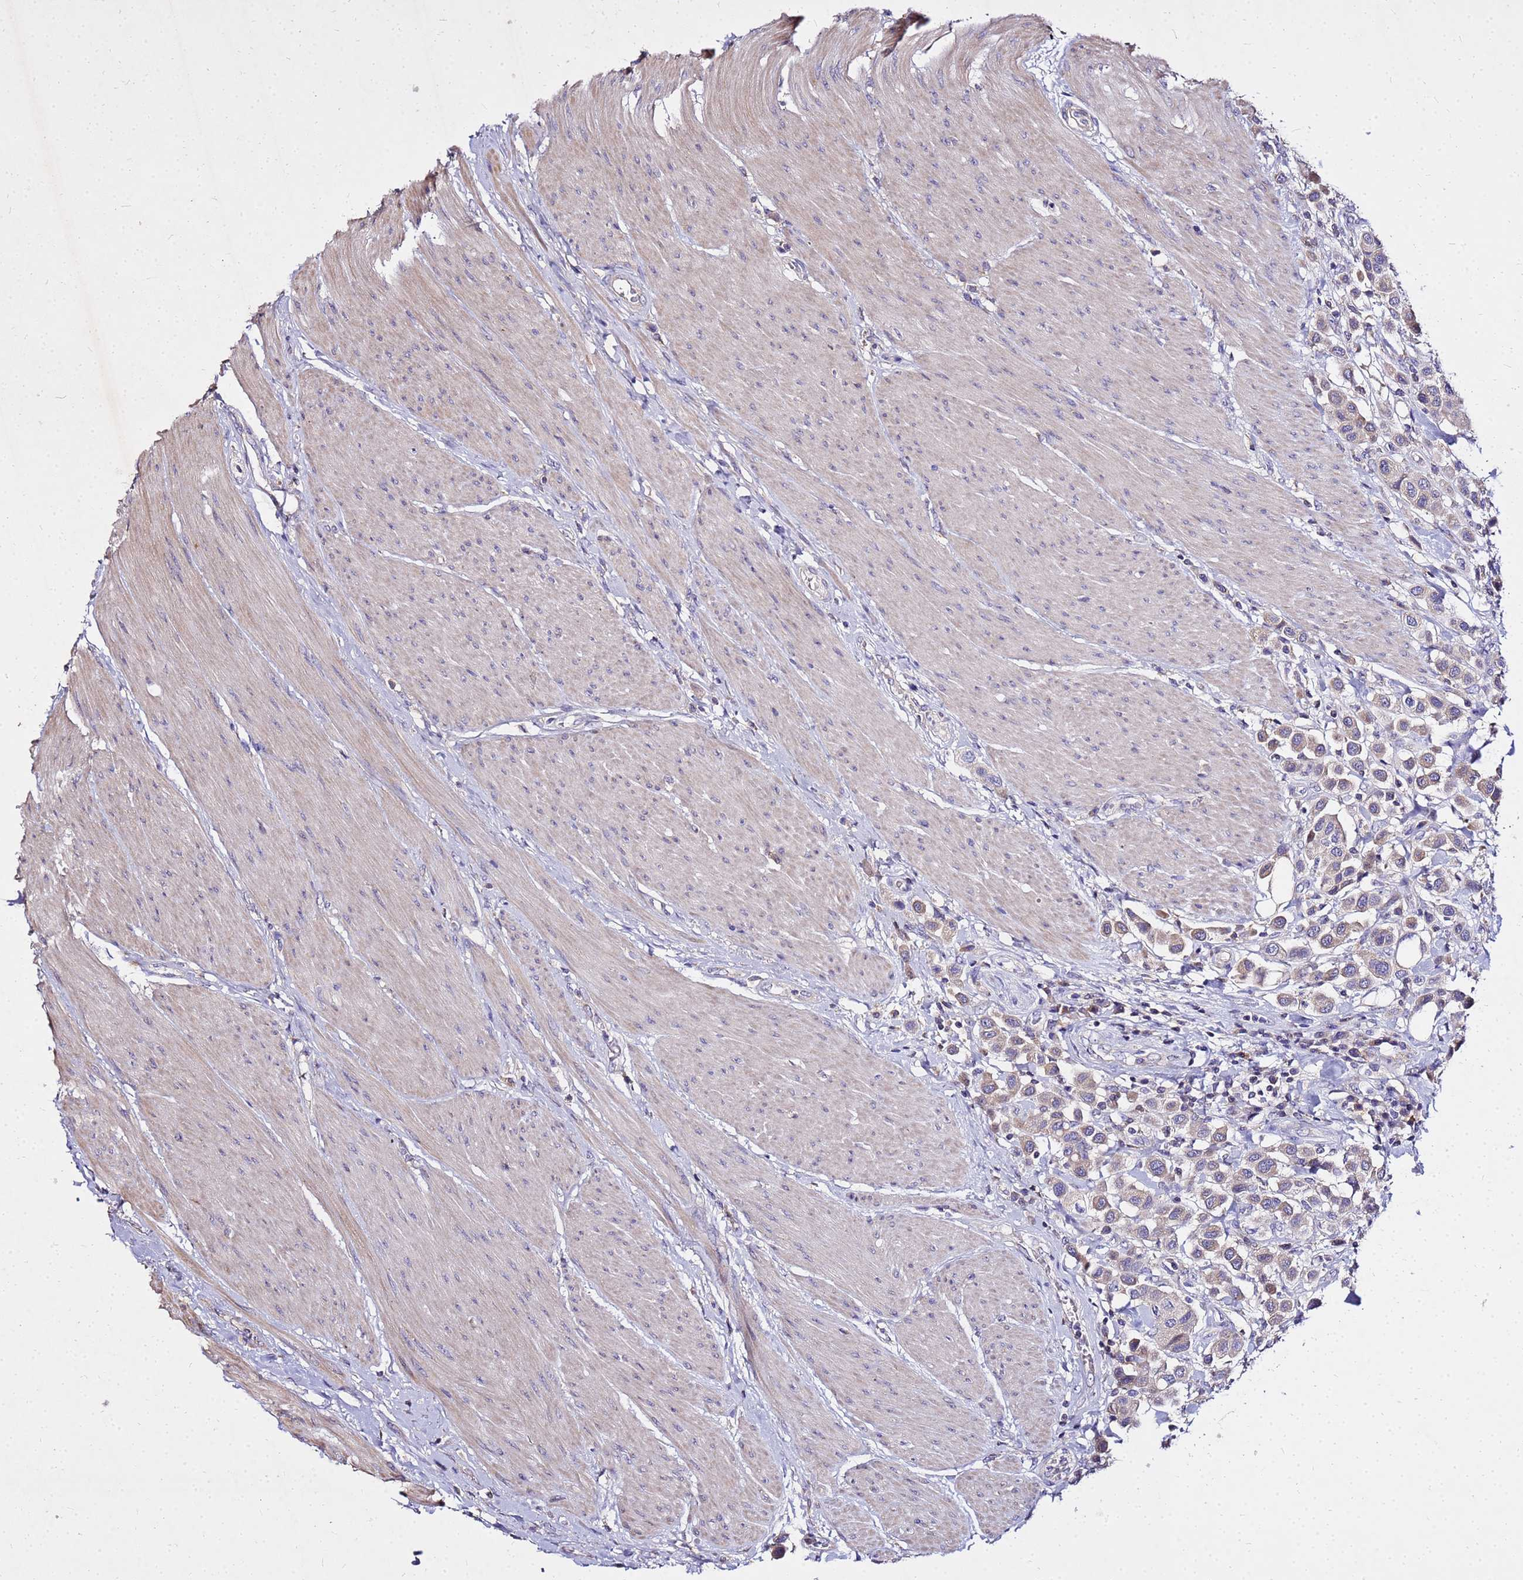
{"staining": {"intensity": "weak", "quantity": "25%-75%", "location": "cytoplasmic/membranous"}, "tissue": "urothelial cancer", "cell_type": "Tumor cells", "image_type": "cancer", "snomed": [{"axis": "morphology", "description": "Urothelial carcinoma, High grade"}, {"axis": "topography", "description": "Urinary bladder"}], "caption": "Weak cytoplasmic/membranous protein expression is seen in about 25%-75% of tumor cells in urothelial carcinoma (high-grade). (Stains: DAB (3,3'-diaminobenzidine) in brown, nuclei in blue, Microscopy: brightfield microscopy at high magnification).", "gene": "COX14", "patient": {"sex": "male", "age": 50}}